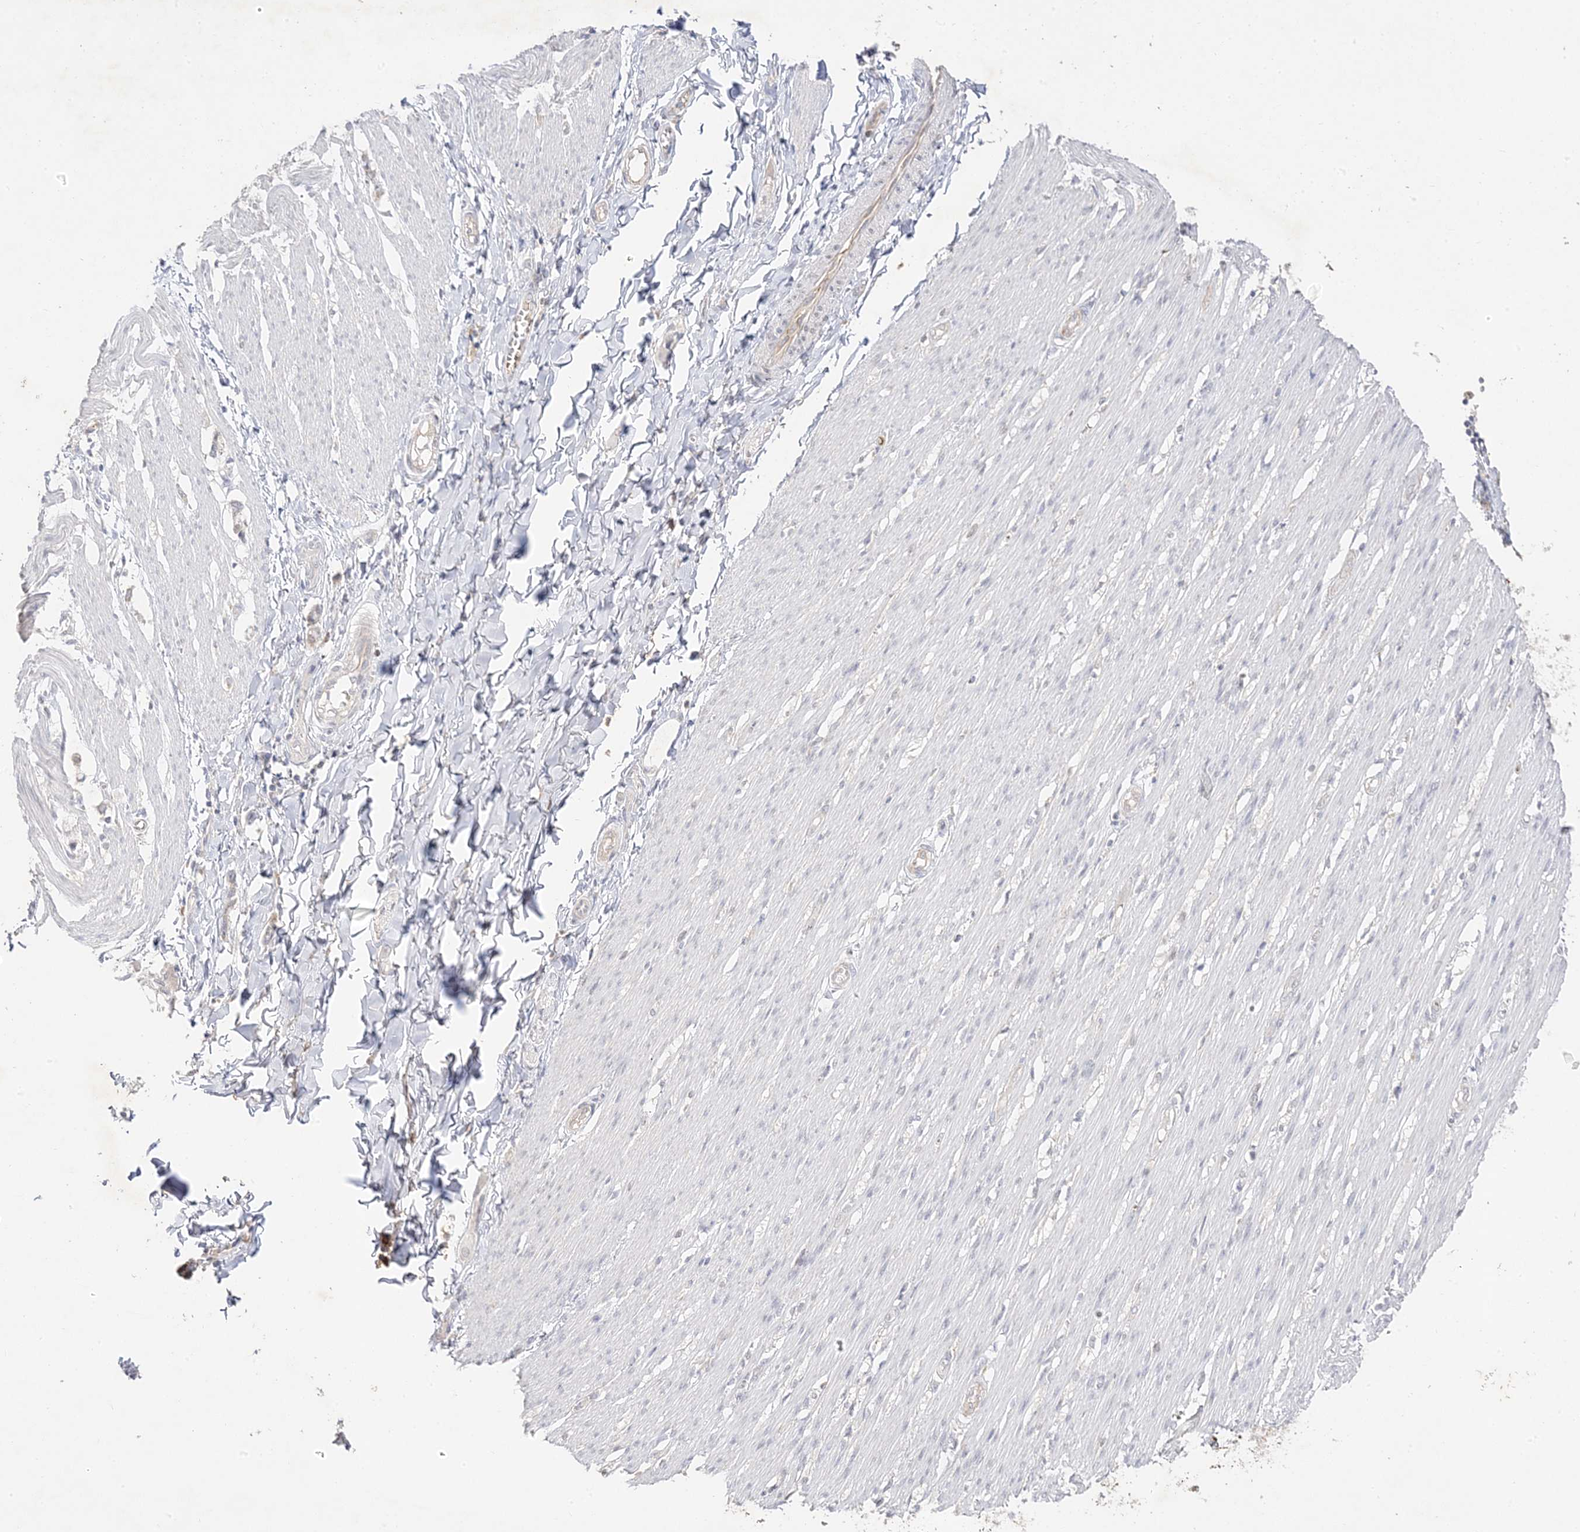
{"staining": {"intensity": "negative", "quantity": "none", "location": "none"}, "tissue": "smooth muscle", "cell_type": "Smooth muscle cells", "image_type": "normal", "snomed": [{"axis": "morphology", "description": "Normal tissue, NOS"}, {"axis": "morphology", "description": "Adenocarcinoma, NOS"}, {"axis": "topography", "description": "Colon"}, {"axis": "topography", "description": "Peripheral nerve tissue"}], "caption": "The micrograph demonstrates no staining of smooth muscle cells in normal smooth muscle. (DAB IHC, high magnification).", "gene": "TRANK1", "patient": {"sex": "male", "age": 14}}